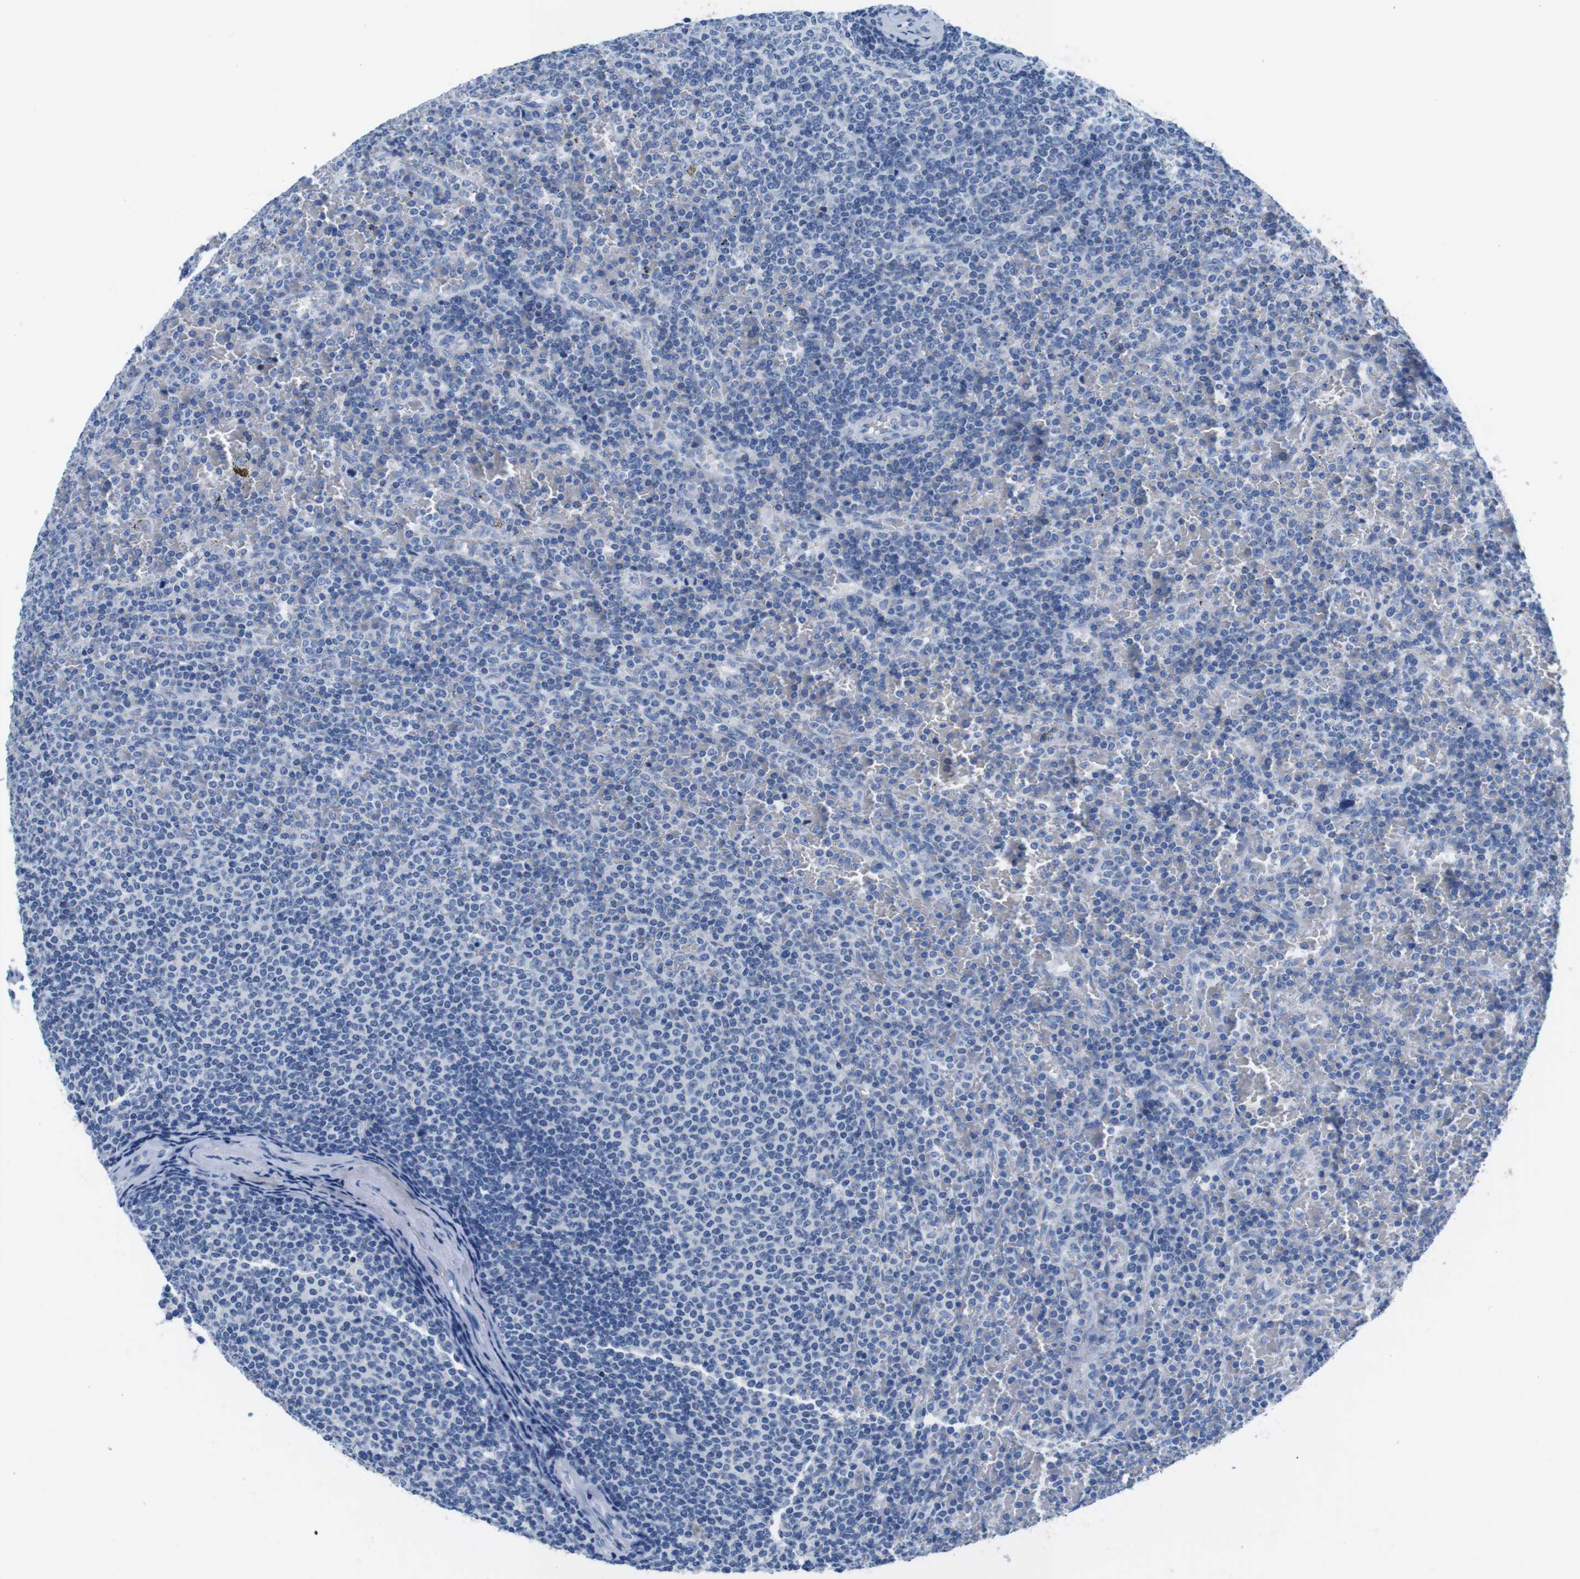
{"staining": {"intensity": "negative", "quantity": "none", "location": "none"}, "tissue": "lymphoma", "cell_type": "Tumor cells", "image_type": "cancer", "snomed": [{"axis": "morphology", "description": "Malignant lymphoma, non-Hodgkin's type, Low grade"}, {"axis": "topography", "description": "Spleen"}], "caption": "Protein analysis of lymphoma reveals no significant expression in tumor cells.", "gene": "MAP6", "patient": {"sex": "female", "age": 77}}